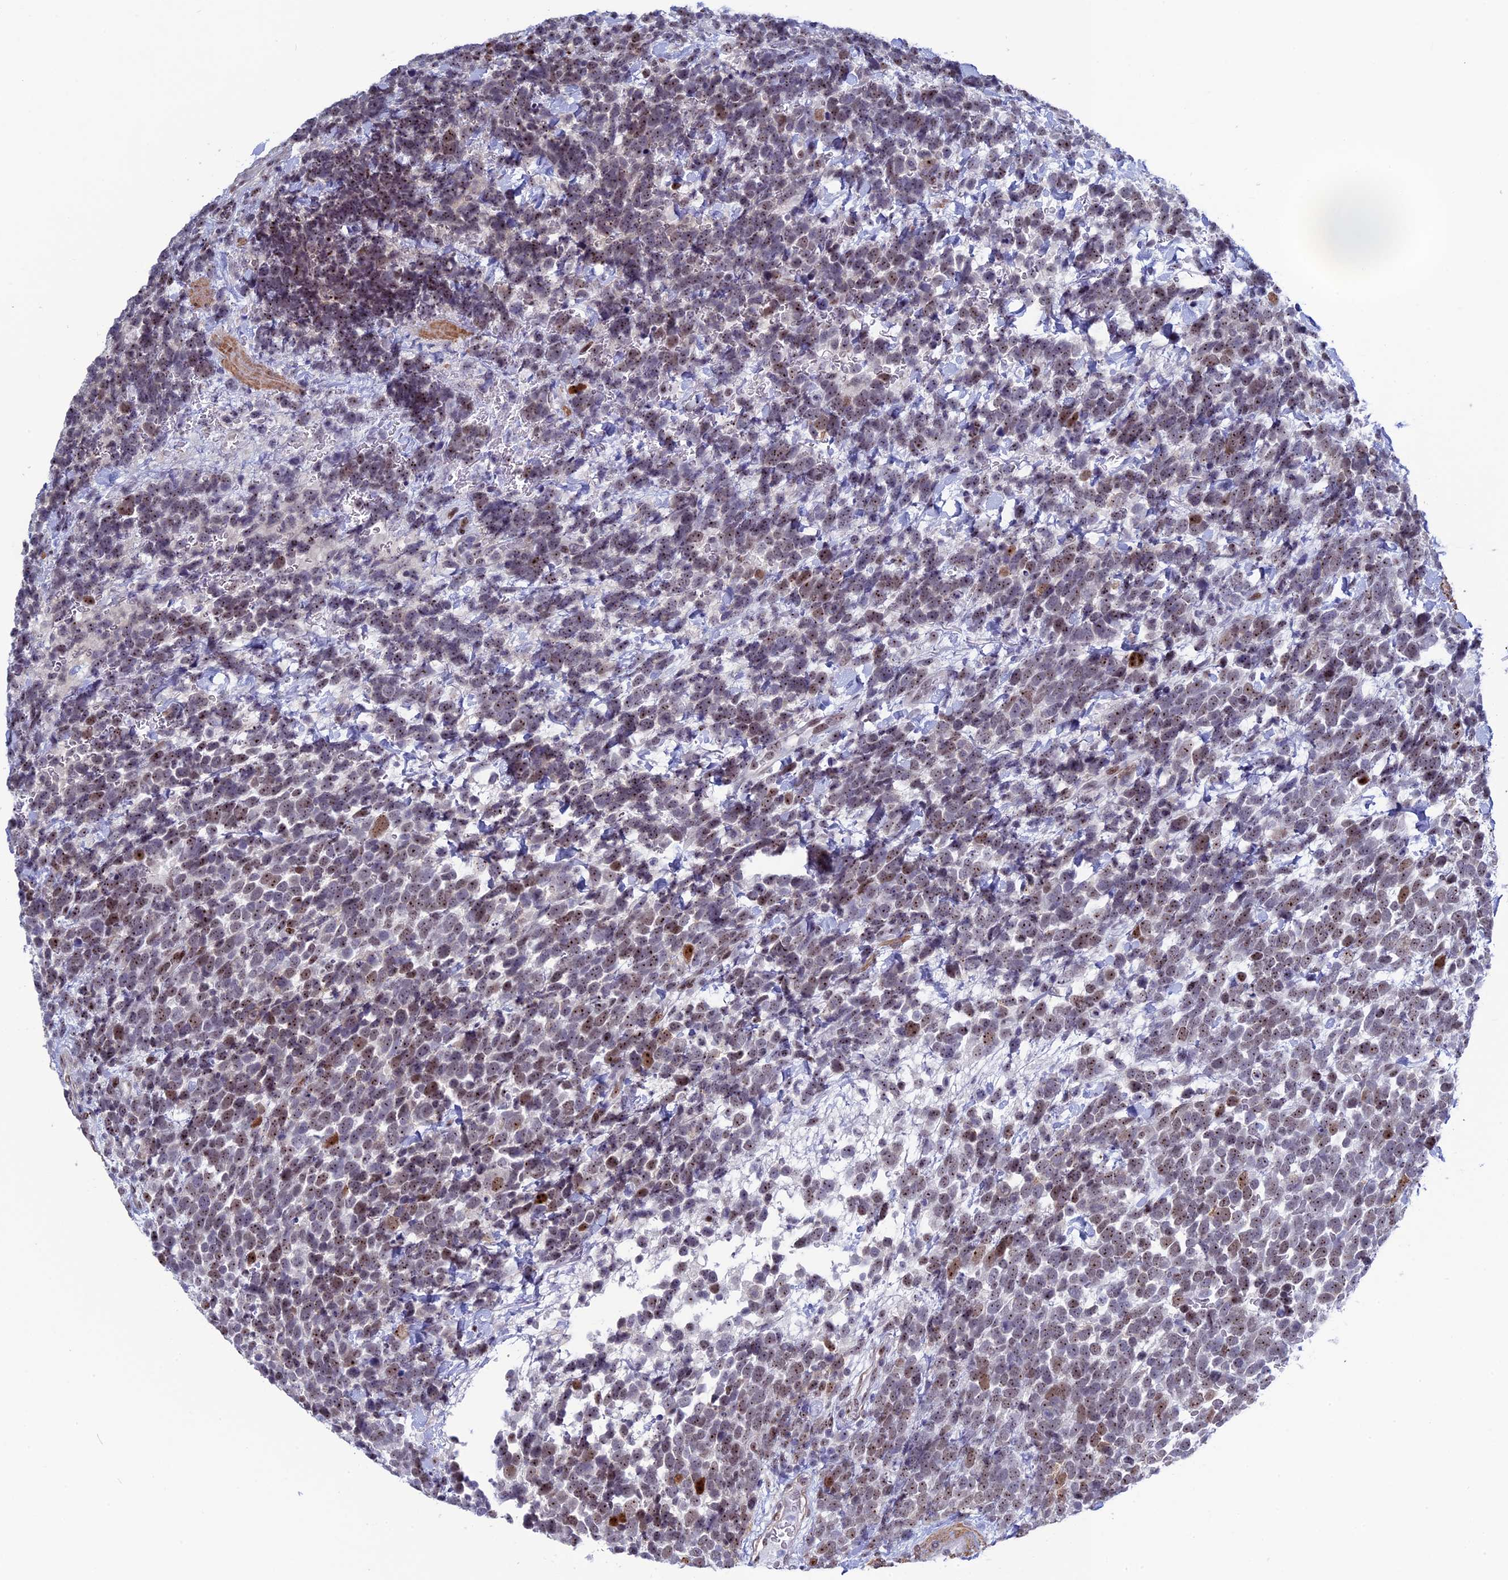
{"staining": {"intensity": "moderate", "quantity": ">75%", "location": "nuclear"}, "tissue": "urothelial cancer", "cell_type": "Tumor cells", "image_type": "cancer", "snomed": [{"axis": "morphology", "description": "Urothelial carcinoma, High grade"}, {"axis": "topography", "description": "Urinary bladder"}], "caption": "High-magnification brightfield microscopy of urothelial cancer stained with DAB (brown) and counterstained with hematoxylin (blue). tumor cells exhibit moderate nuclear staining is appreciated in about>75% of cells. (Stains: DAB (3,3'-diaminobenzidine) in brown, nuclei in blue, Microscopy: brightfield microscopy at high magnification).", "gene": "CCDC86", "patient": {"sex": "female", "age": 82}}